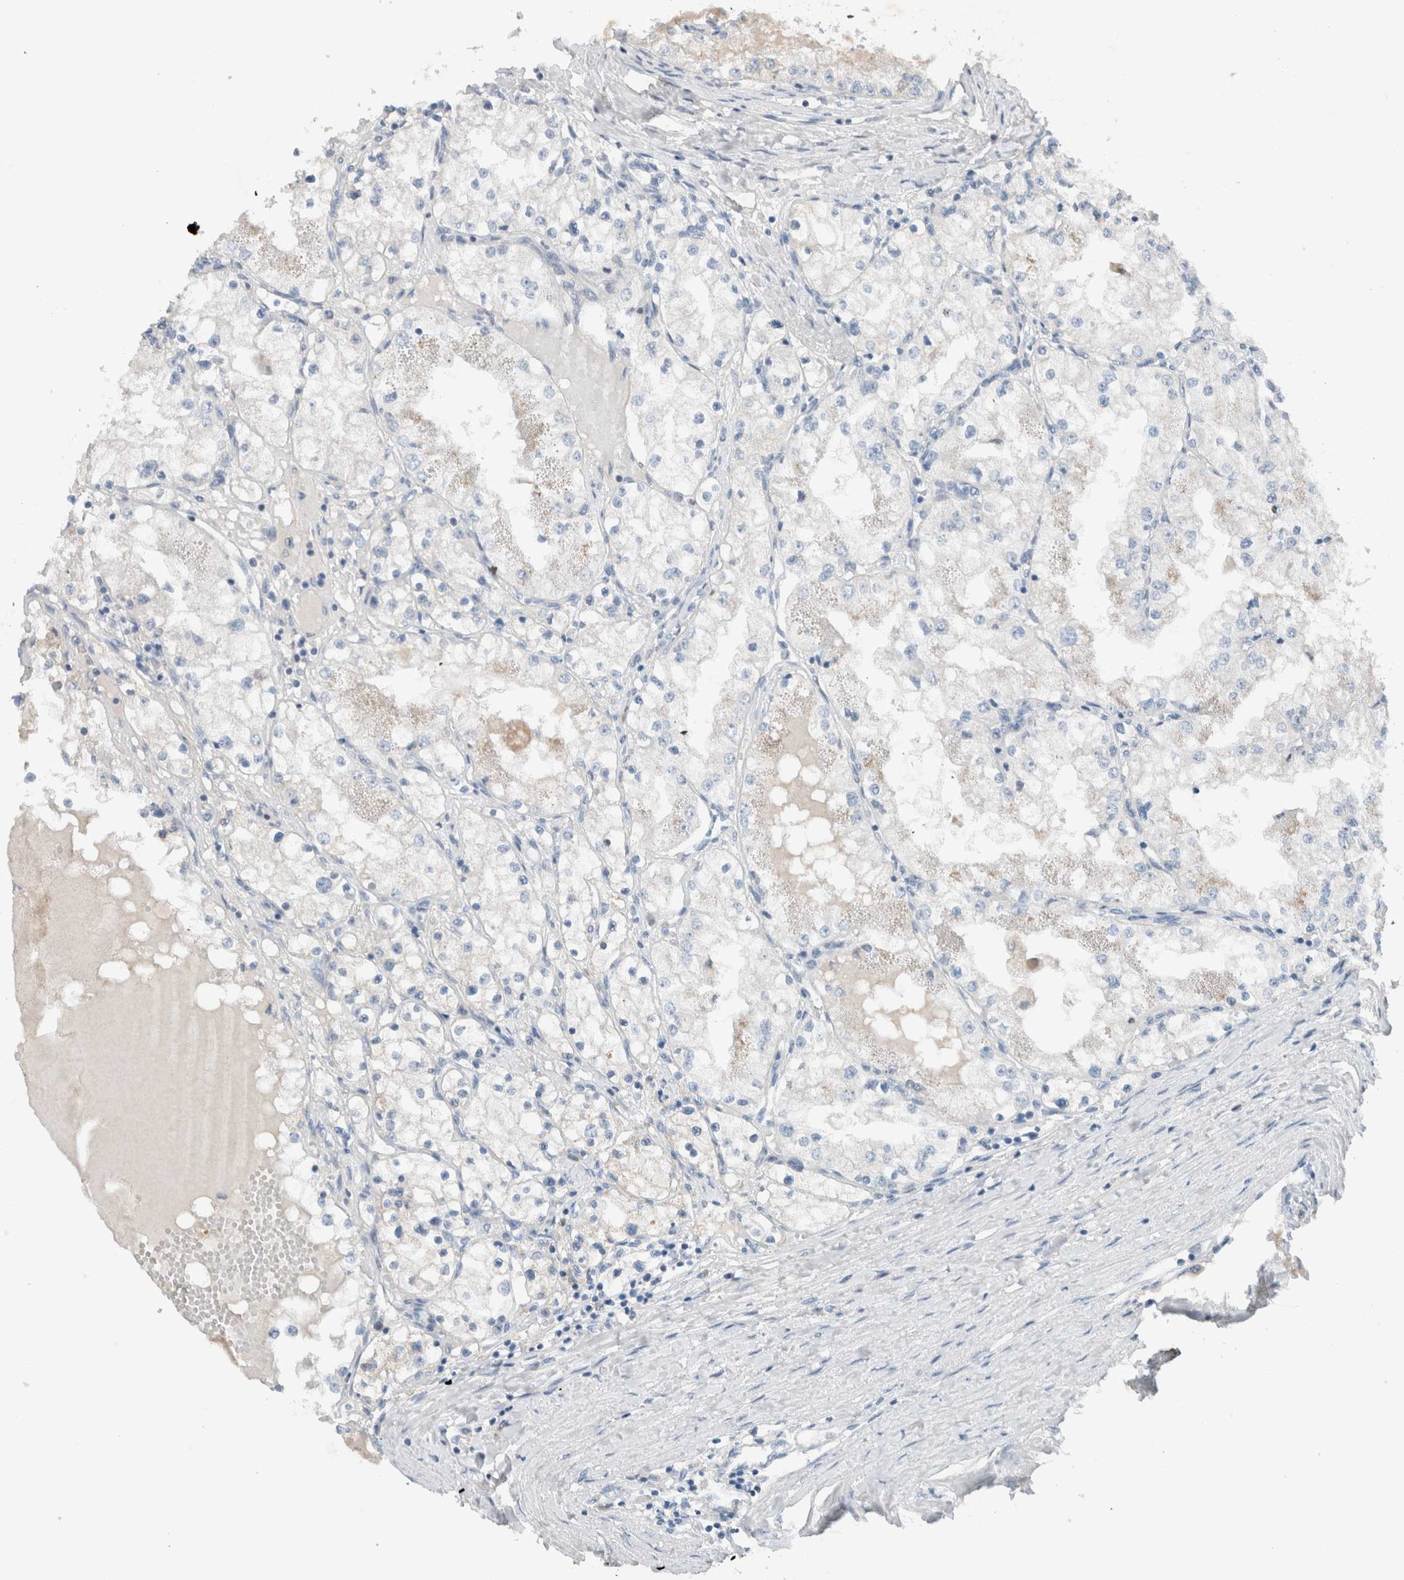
{"staining": {"intensity": "negative", "quantity": "none", "location": "none"}, "tissue": "renal cancer", "cell_type": "Tumor cells", "image_type": "cancer", "snomed": [{"axis": "morphology", "description": "Adenocarcinoma, NOS"}, {"axis": "topography", "description": "Kidney"}], "caption": "Renal cancer (adenocarcinoma) was stained to show a protein in brown. There is no significant staining in tumor cells.", "gene": "DUOX1", "patient": {"sex": "male", "age": 68}}